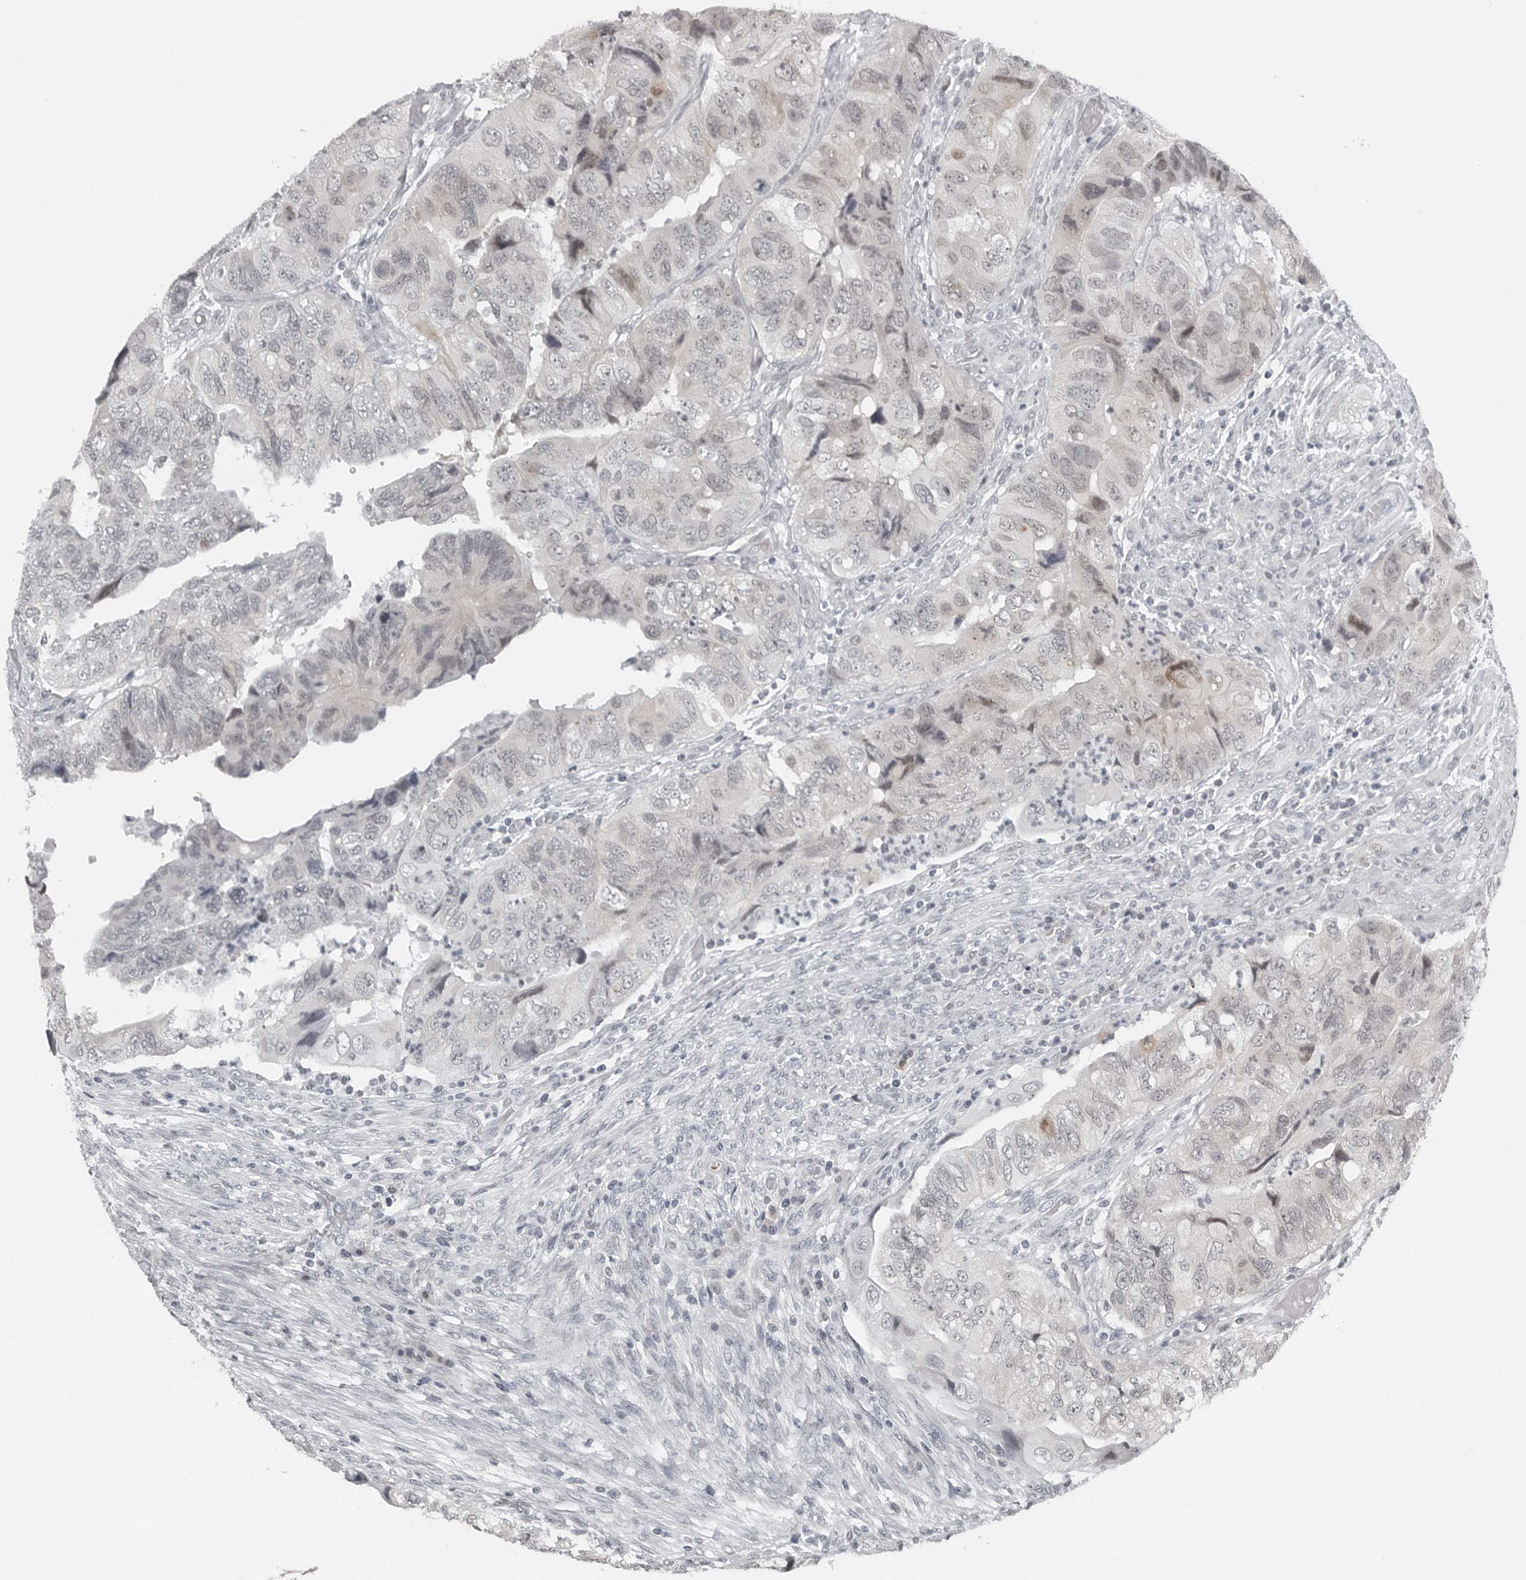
{"staining": {"intensity": "weak", "quantity": "<25%", "location": "nuclear"}, "tissue": "colorectal cancer", "cell_type": "Tumor cells", "image_type": "cancer", "snomed": [{"axis": "morphology", "description": "Adenocarcinoma, NOS"}, {"axis": "topography", "description": "Rectum"}], "caption": "Immunohistochemistry (IHC) photomicrograph of neoplastic tissue: colorectal adenocarcinoma stained with DAB (3,3'-diaminobenzidine) exhibits no significant protein expression in tumor cells. The staining is performed using DAB (3,3'-diaminobenzidine) brown chromogen with nuclei counter-stained in using hematoxylin.", "gene": "PPP1R42", "patient": {"sex": "male", "age": 63}}